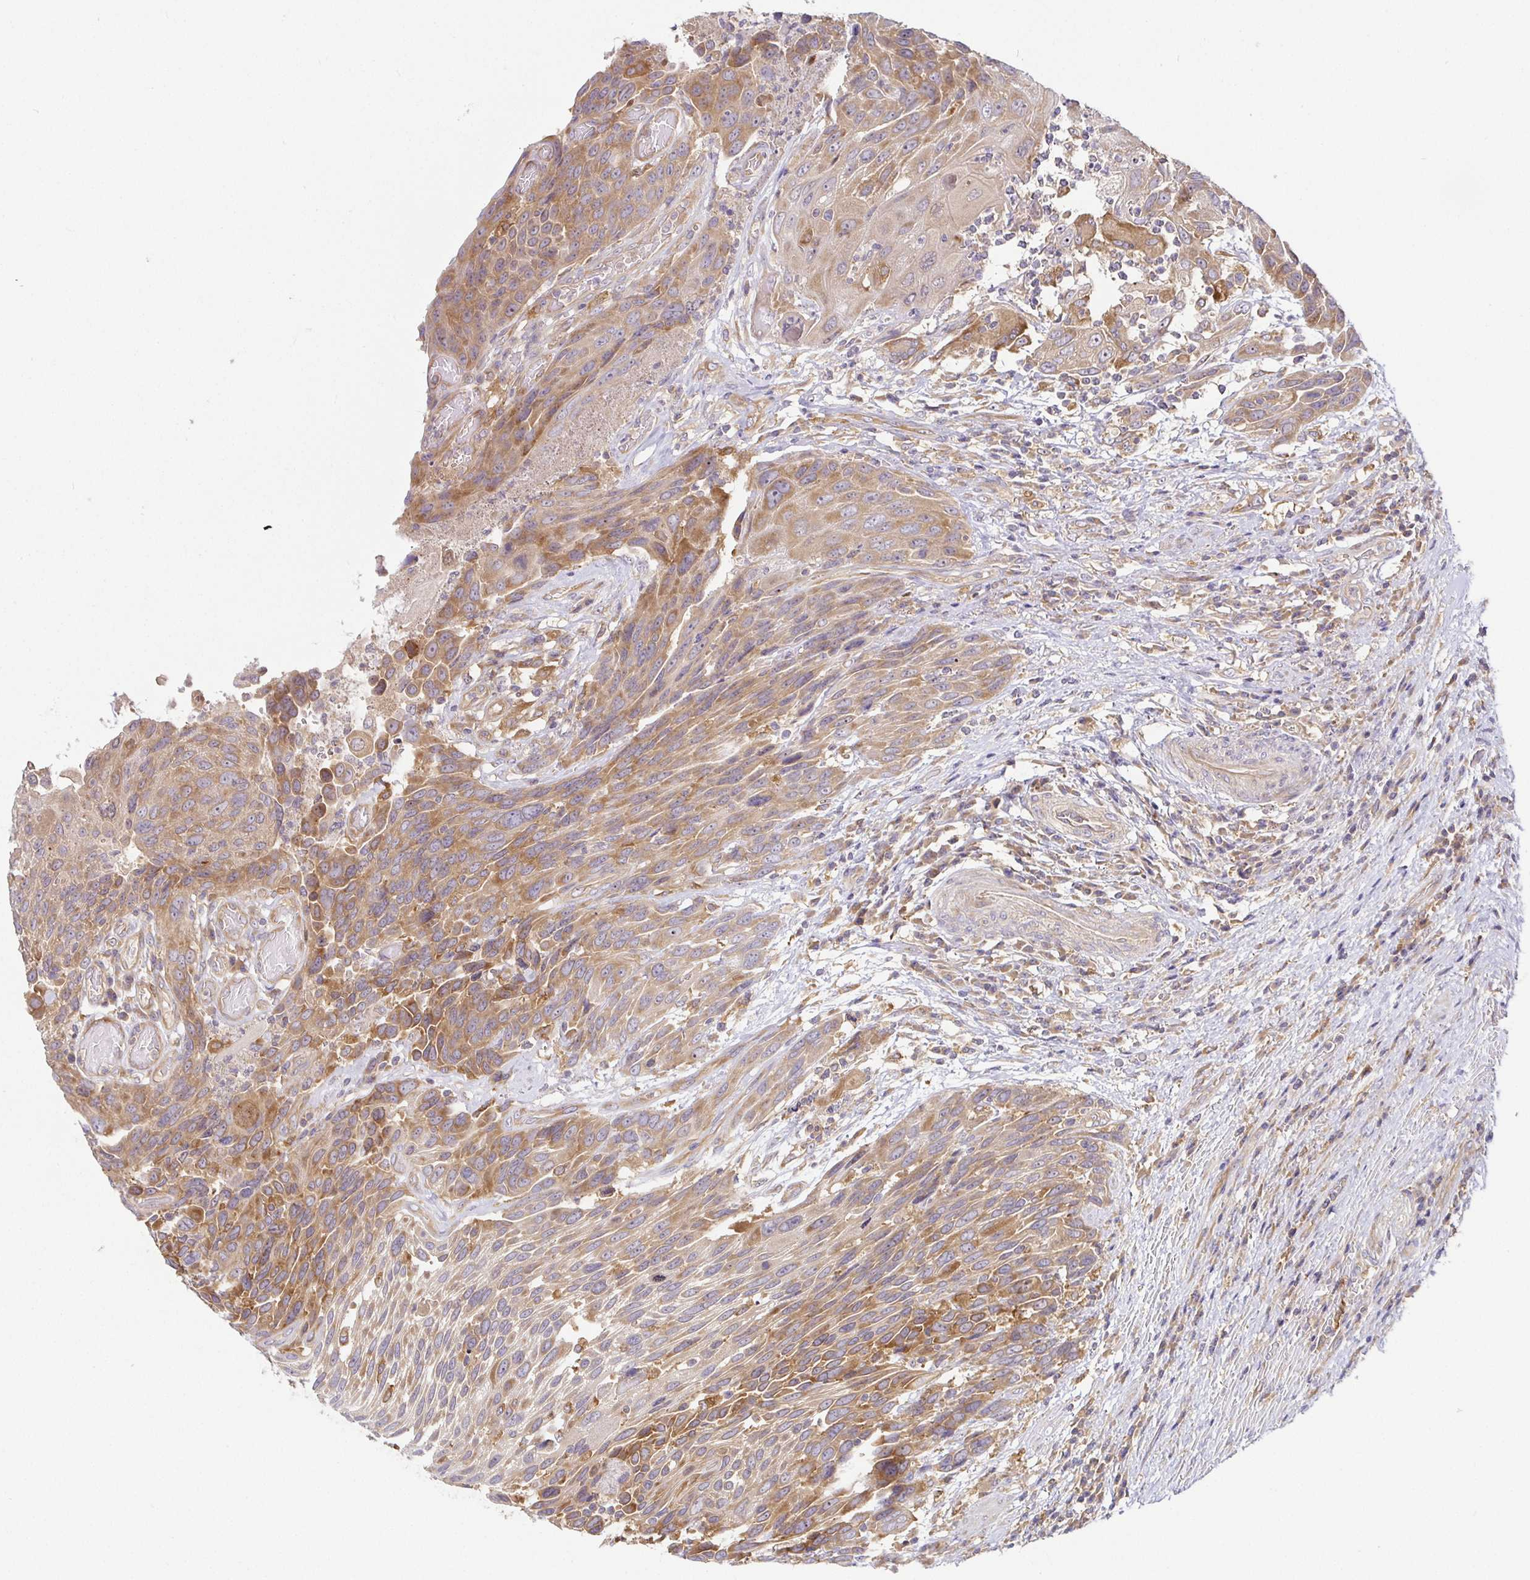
{"staining": {"intensity": "moderate", "quantity": ">75%", "location": "cytoplasmic/membranous"}, "tissue": "urothelial cancer", "cell_type": "Tumor cells", "image_type": "cancer", "snomed": [{"axis": "morphology", "description": "Urothelial carcinoma, High grade"}, {"axis": "topography", "description": "Urinary bladder"}], "caption": "Moderate cytoplasmic/membranous positivity is seen in approximately >75% of tumor cells in urothelial cancer. (DAB (3,3'-diaminobenzidine) IHC with brightfield microscopy, high magnification).", "gene": "SNX8", "patient": {"sex": "female", "age": 70}}